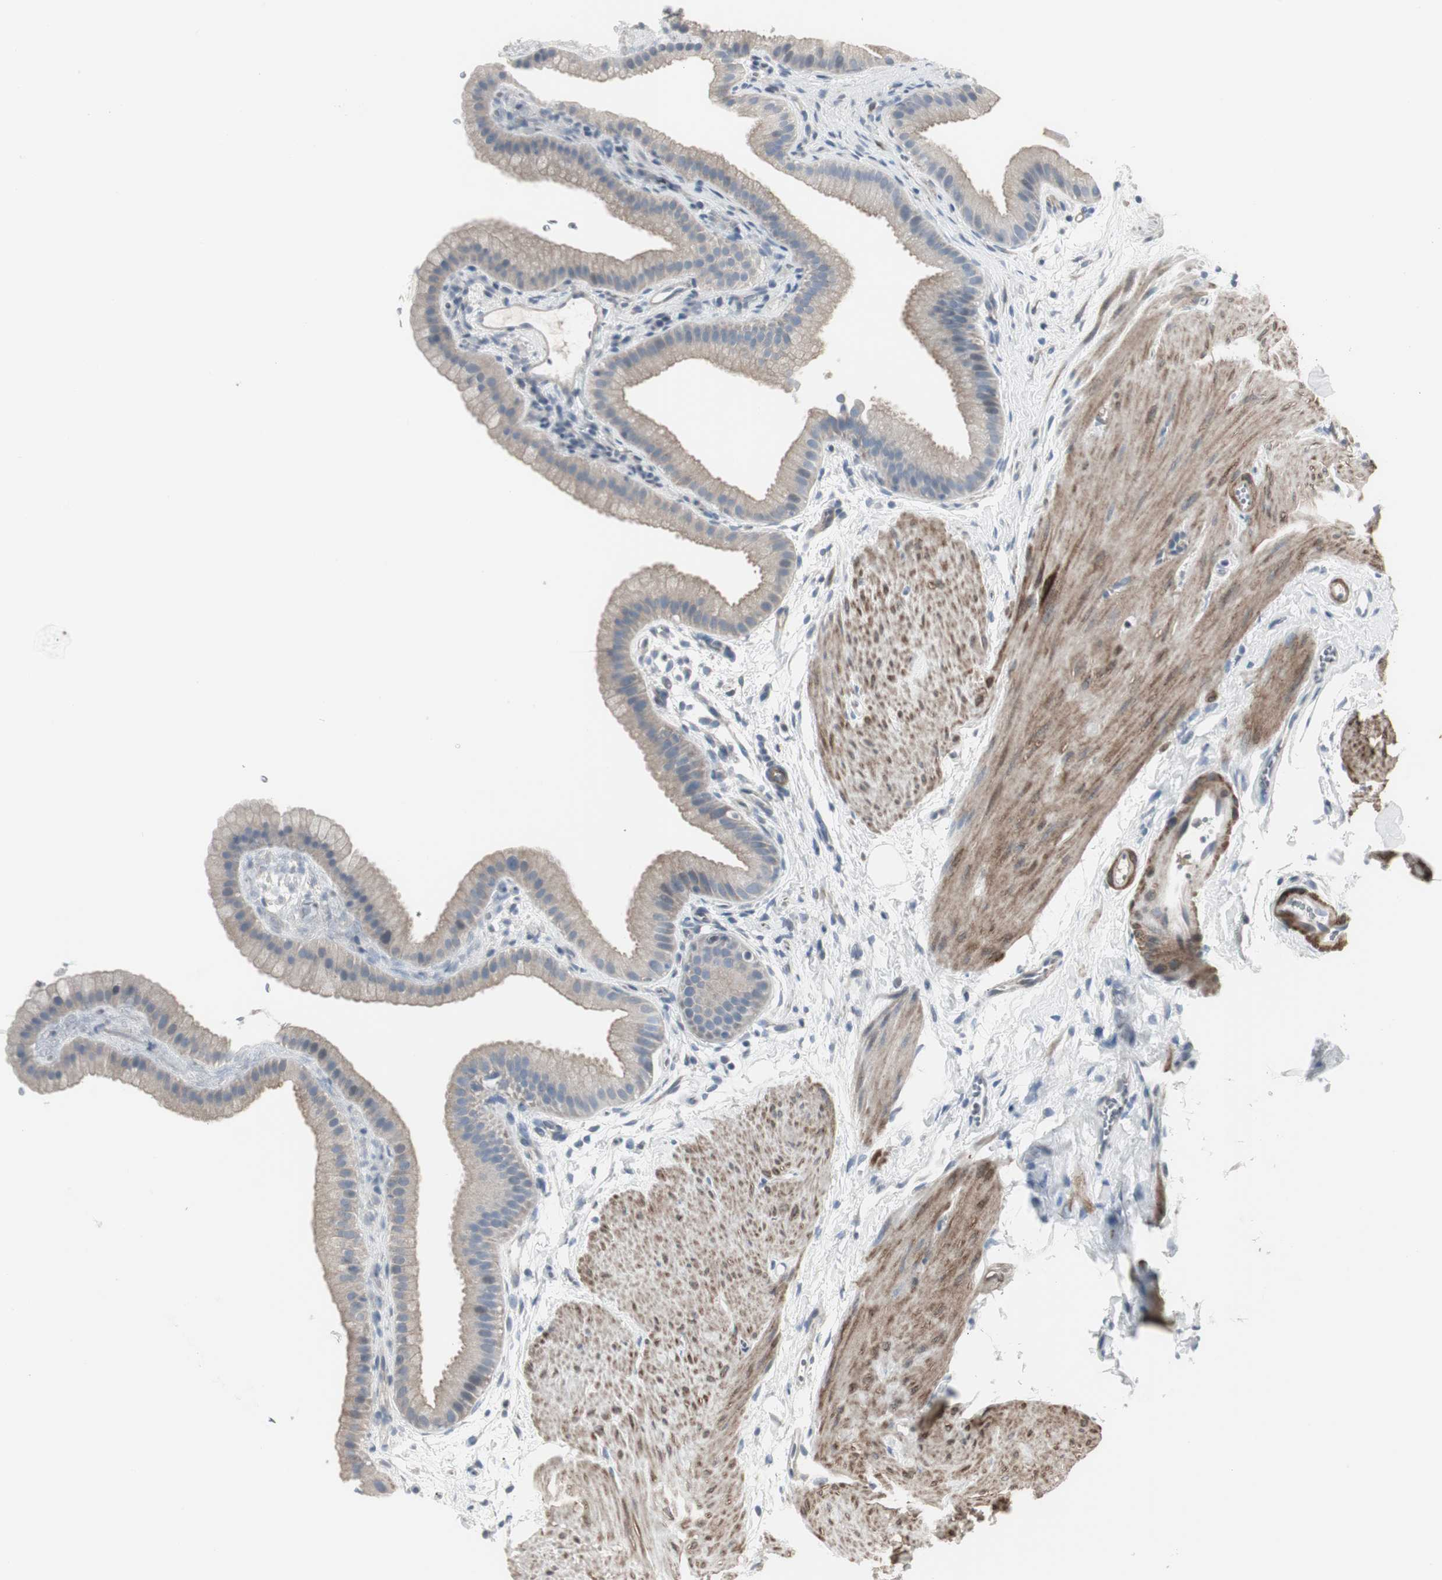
{"staining": {"intensity": "negative", "quantity": "none", "location": "none"}, "tissue": "gallbladder", "cell_type": "Glandular cells", "image_type": "normal", "snomed": [{"axis": "morphology", "description": "Normal tissue, NOS"}, {"axis": "topography", "description": "Gallbladder"}], "caption": "This is an immunohistochemistry (IHC) photomicrograph of unremarkable human gallbladder. There is no staining in glandular cells.", "gene": "DMPK", "patient": {"sex": "female", "age": 64}}